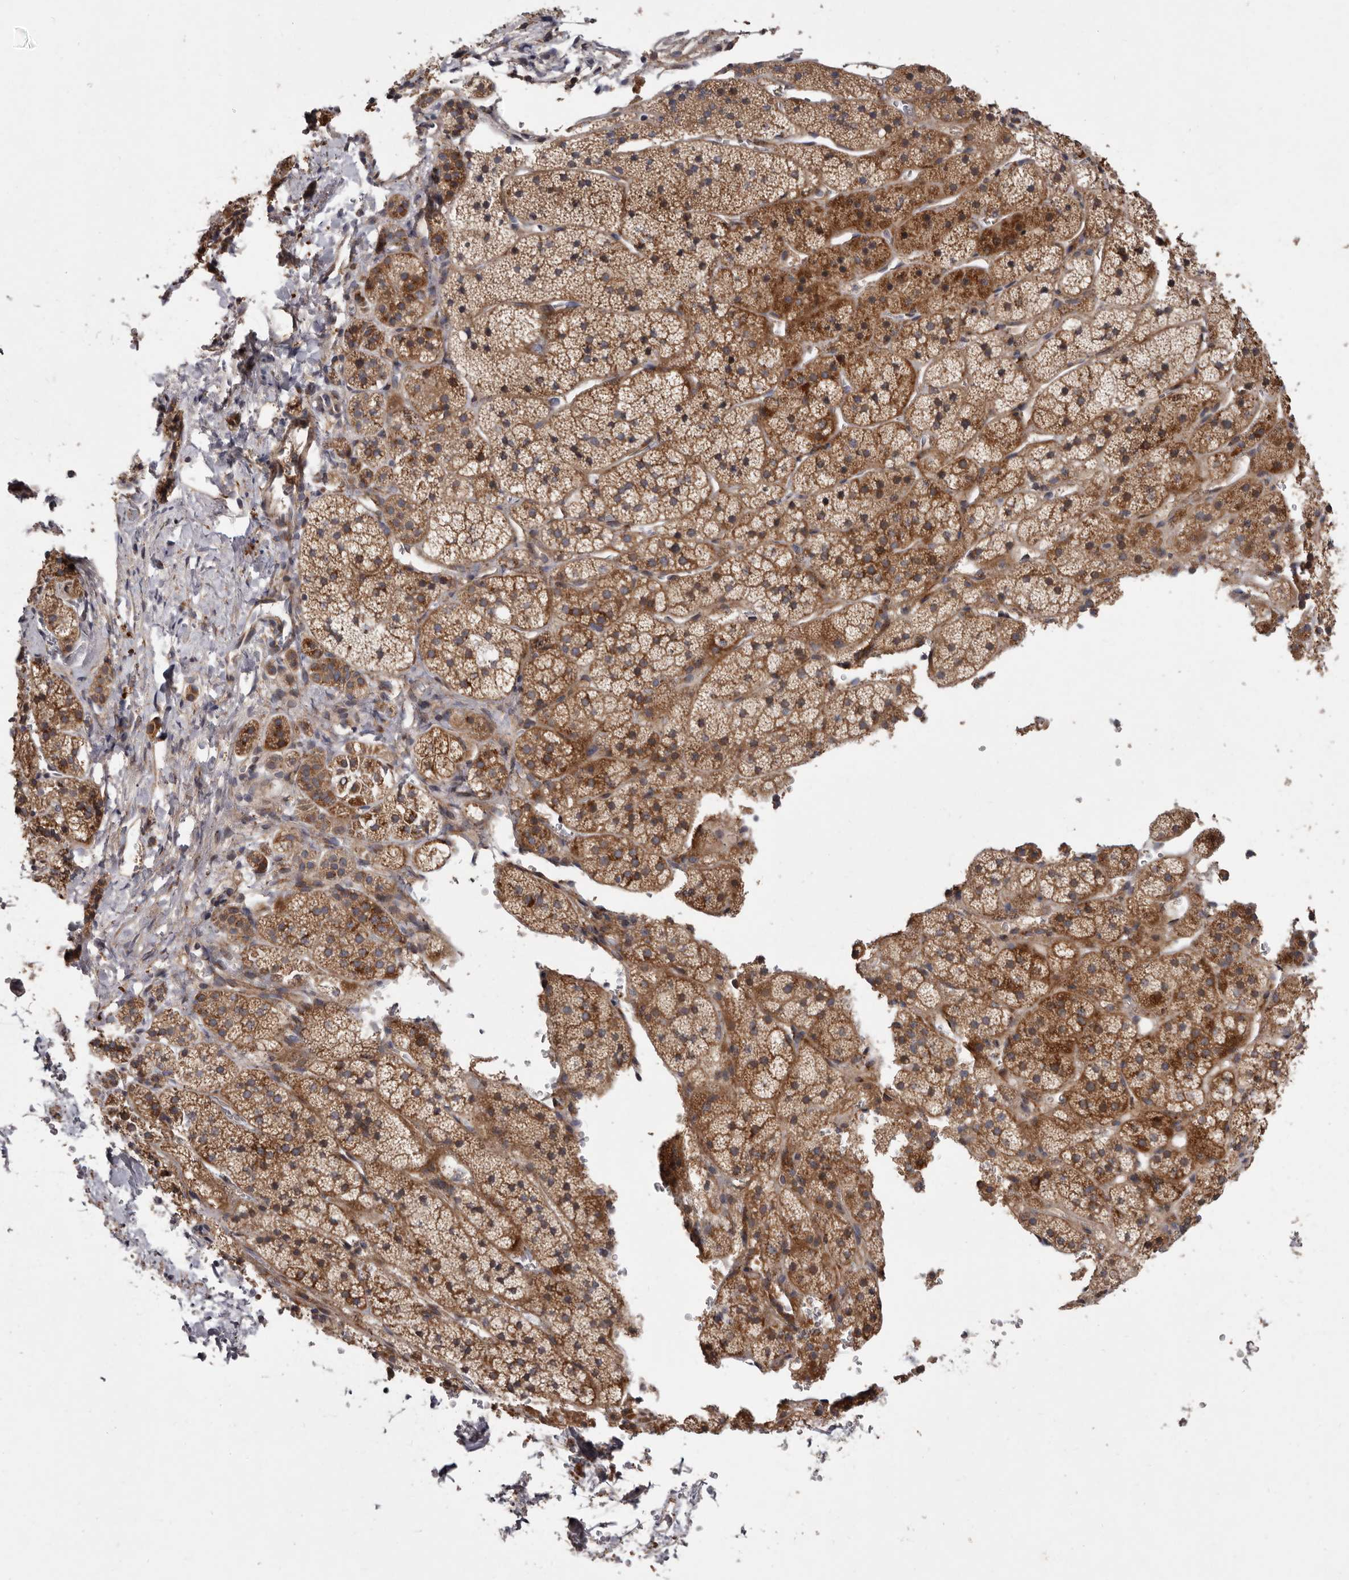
{"staining": {"intensity": "strong", "quantity": ">75%", "location": "cytoplasmic/membranous"}, "tissue": "adrenal gland", "cell_type": "Glandular cells", "image_type": "normal", "snomed": [{"axis": "morphology", "description": "Normal tissue, NOS"}, {"axis": "topography", "description": "Adrenal gland"}], "caption": "Immunohistochemical staining of unremarkable human adrenal gland exhibits >75% levels of strong cytoplasmic/membranous protein staining in approximately >75% of glandular cells.", "gene": "FLAD1", "patient": {"sex": "female", "age": 44}}